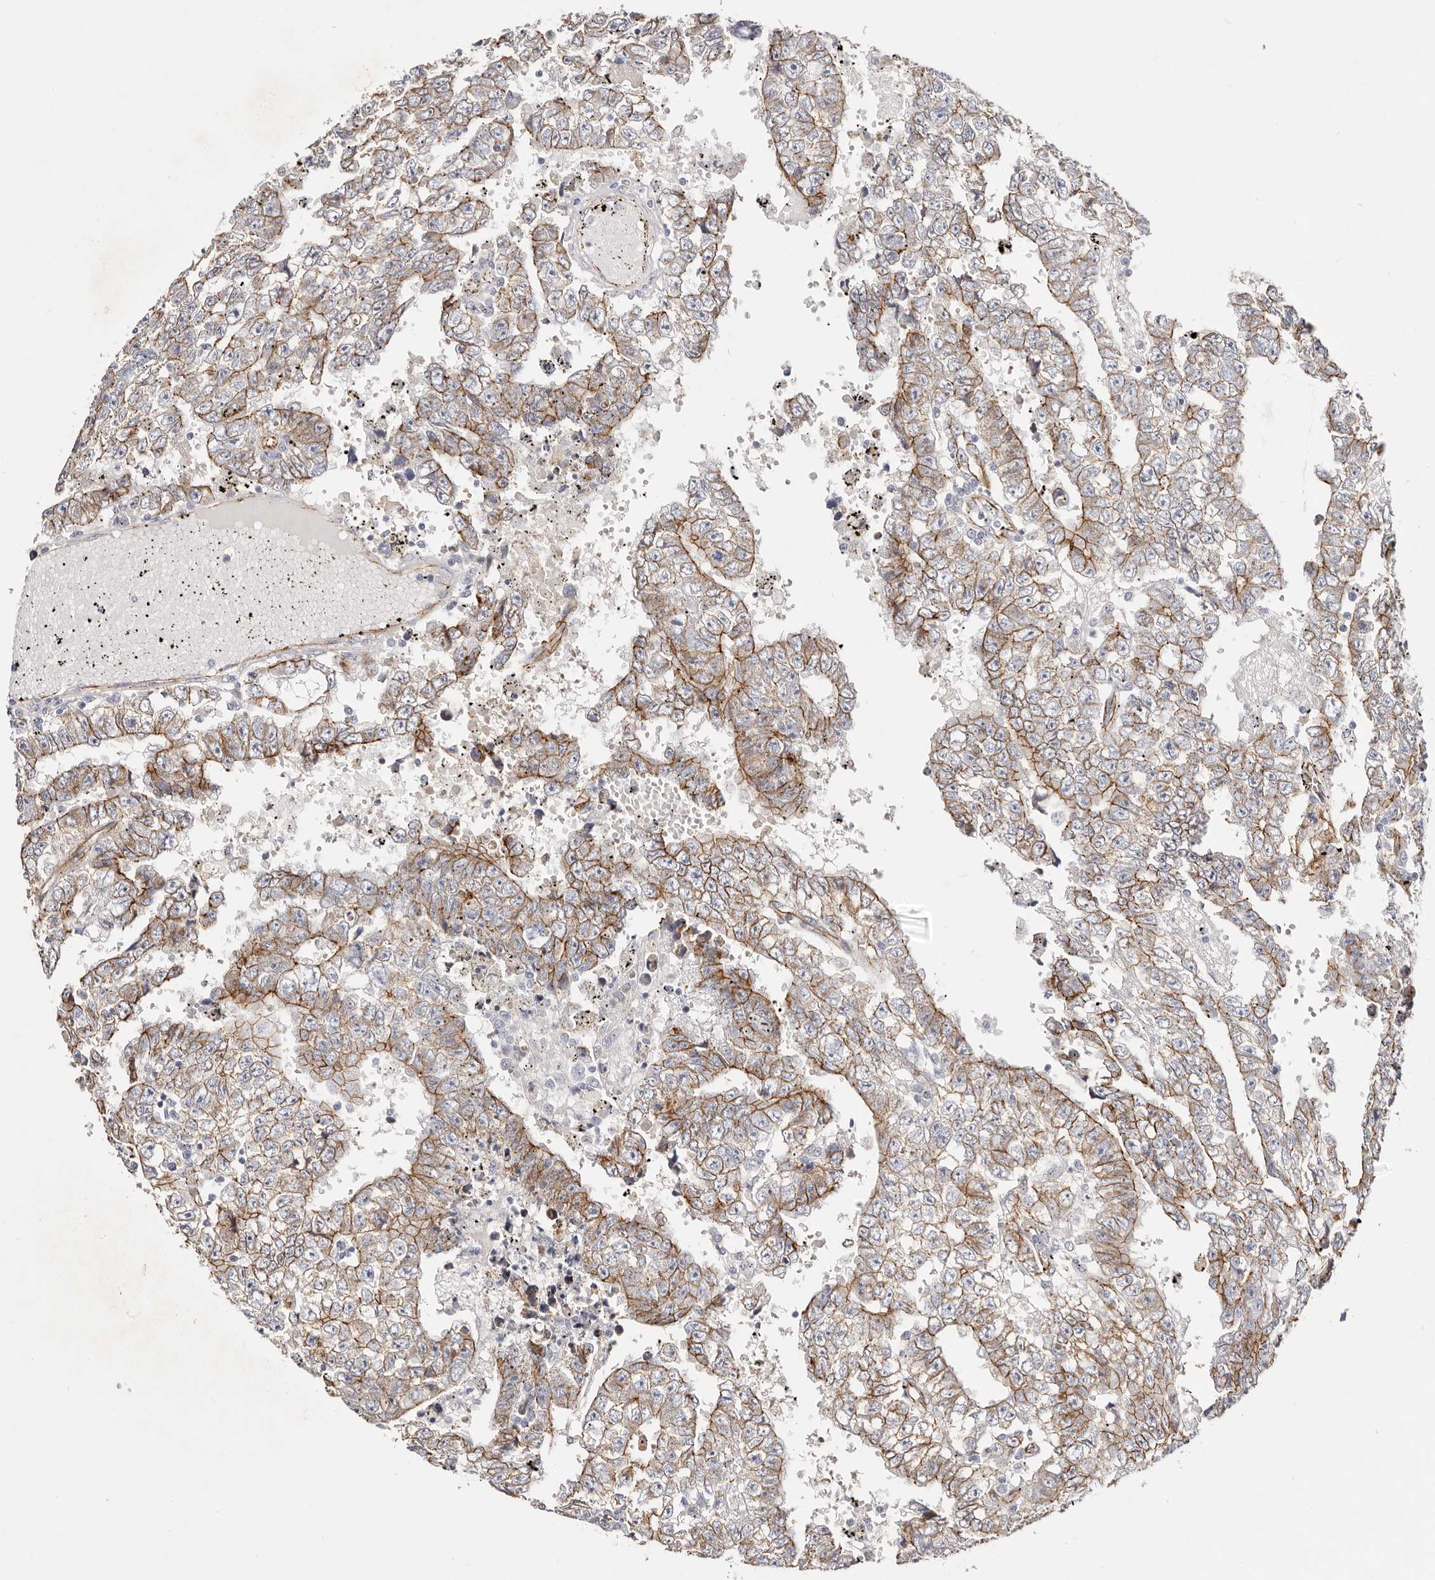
{"staining": {"intensity": "strong", "quantity": ">75%", "location": "cytoplasmic/membranous"}, "tissue": "testis cancer", "cell_type": "Tumor cells", "image_type": "cancer", "snomed": [{"axis": "morphology", "description": "Carcinoma, Embryonal, NOS"}, {"axis": "topography", "description": "Testis"}], "caption": "A brown stain highlights strong cytoplasmic/membranous positivity of a protein in embryonal carcinoma (testis) tumor cells.", "gene": "CTNNB1", "patient": {"sex": "male", "age": 25}}